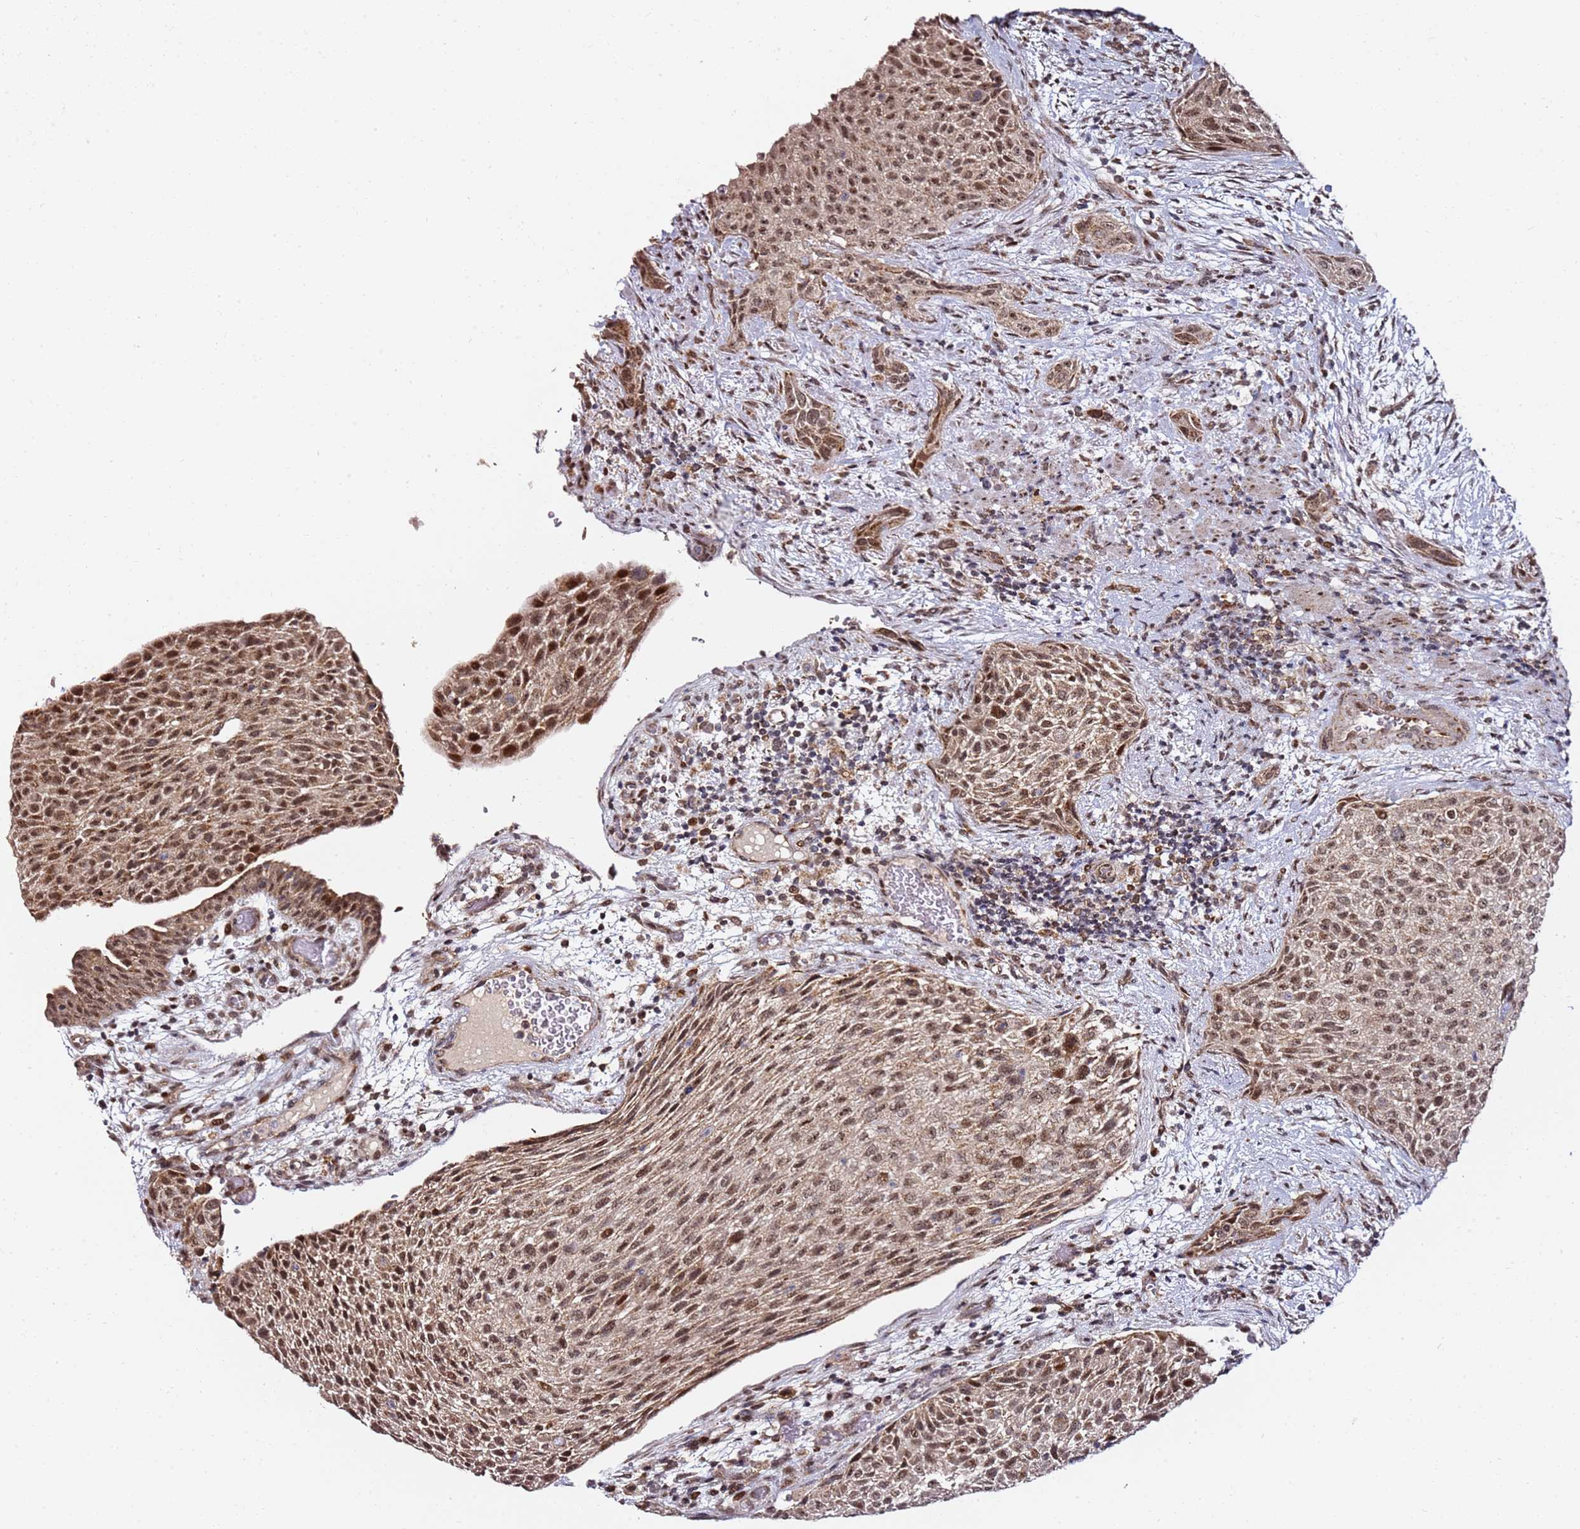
{"staining": {"intensity": "moderate", "quantity": ">75%", "location": "cytoplasmic/membranous,nuclear"}, "tissue": "urothelial cancer", "cell_type": "Tumor cells", "image_type": "cancer", "snomed": [{"axis": "morphology", "description": "Normal tissue, NOS"}, {"axis": "morphology", "description": "Urothelial carcinoma, NOS"}, {"axis": "topography", "description": "Urinary bladder"}, {"axis": "topography", "description": "Peripheral nerve tissue"}], "caption": "DAB immunohistochemical staining of human urothelial cancer shows moderate cytoplasmic/membranous and nuclear protein expression in about >75% of tumor cells. Using DAB (3,3'-diaminobenzidine) (brown) and hematoxylin (blue) stains, captured at high magnification using brightfield microscopy.", "gene": "TP53AIP1", "patient": {"sex": "male", "age": 35}}